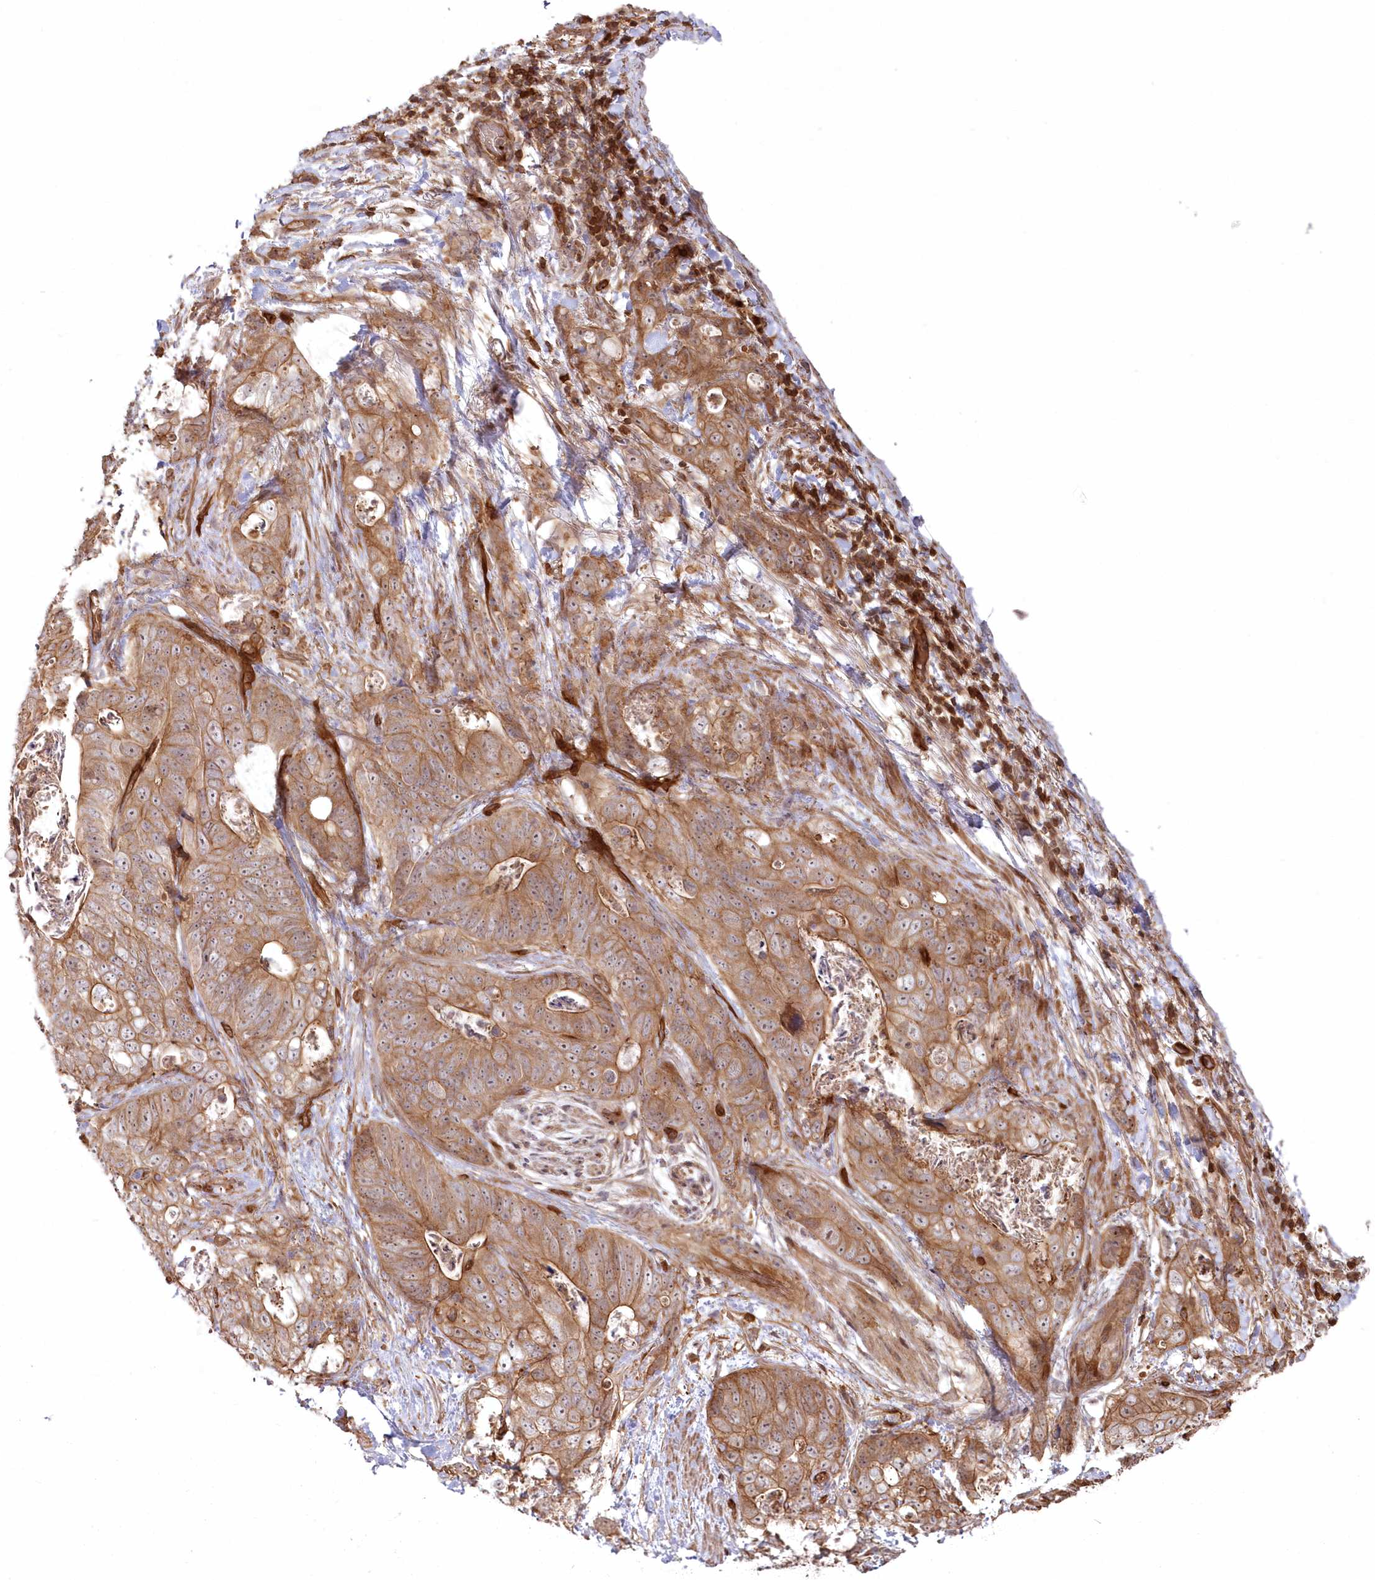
{"staining": {"intensity": "moderate", "quantity": ">75%", "location": "cytoplasmic/membranous"}, "tissue": "stomach cancer", "cell_type": "Tumor cells", "image_type": "cancer", "snomed": [{"axis": "morphology", "description": "Normal tissue, NOS"}, {"axis": "morphology", "description": "Adenocarcinoma, NOS"}, {"axis": "topography", "description": "Stomach"}], "caption": "IHC of human adenocarcinoma (stomach) shows medium levels of moderate cytoplasmic/membranous positivity in approximately >75% of tumor cells.", "gene": "RGCC", "patient": {"sex": "female", "age": 89}}